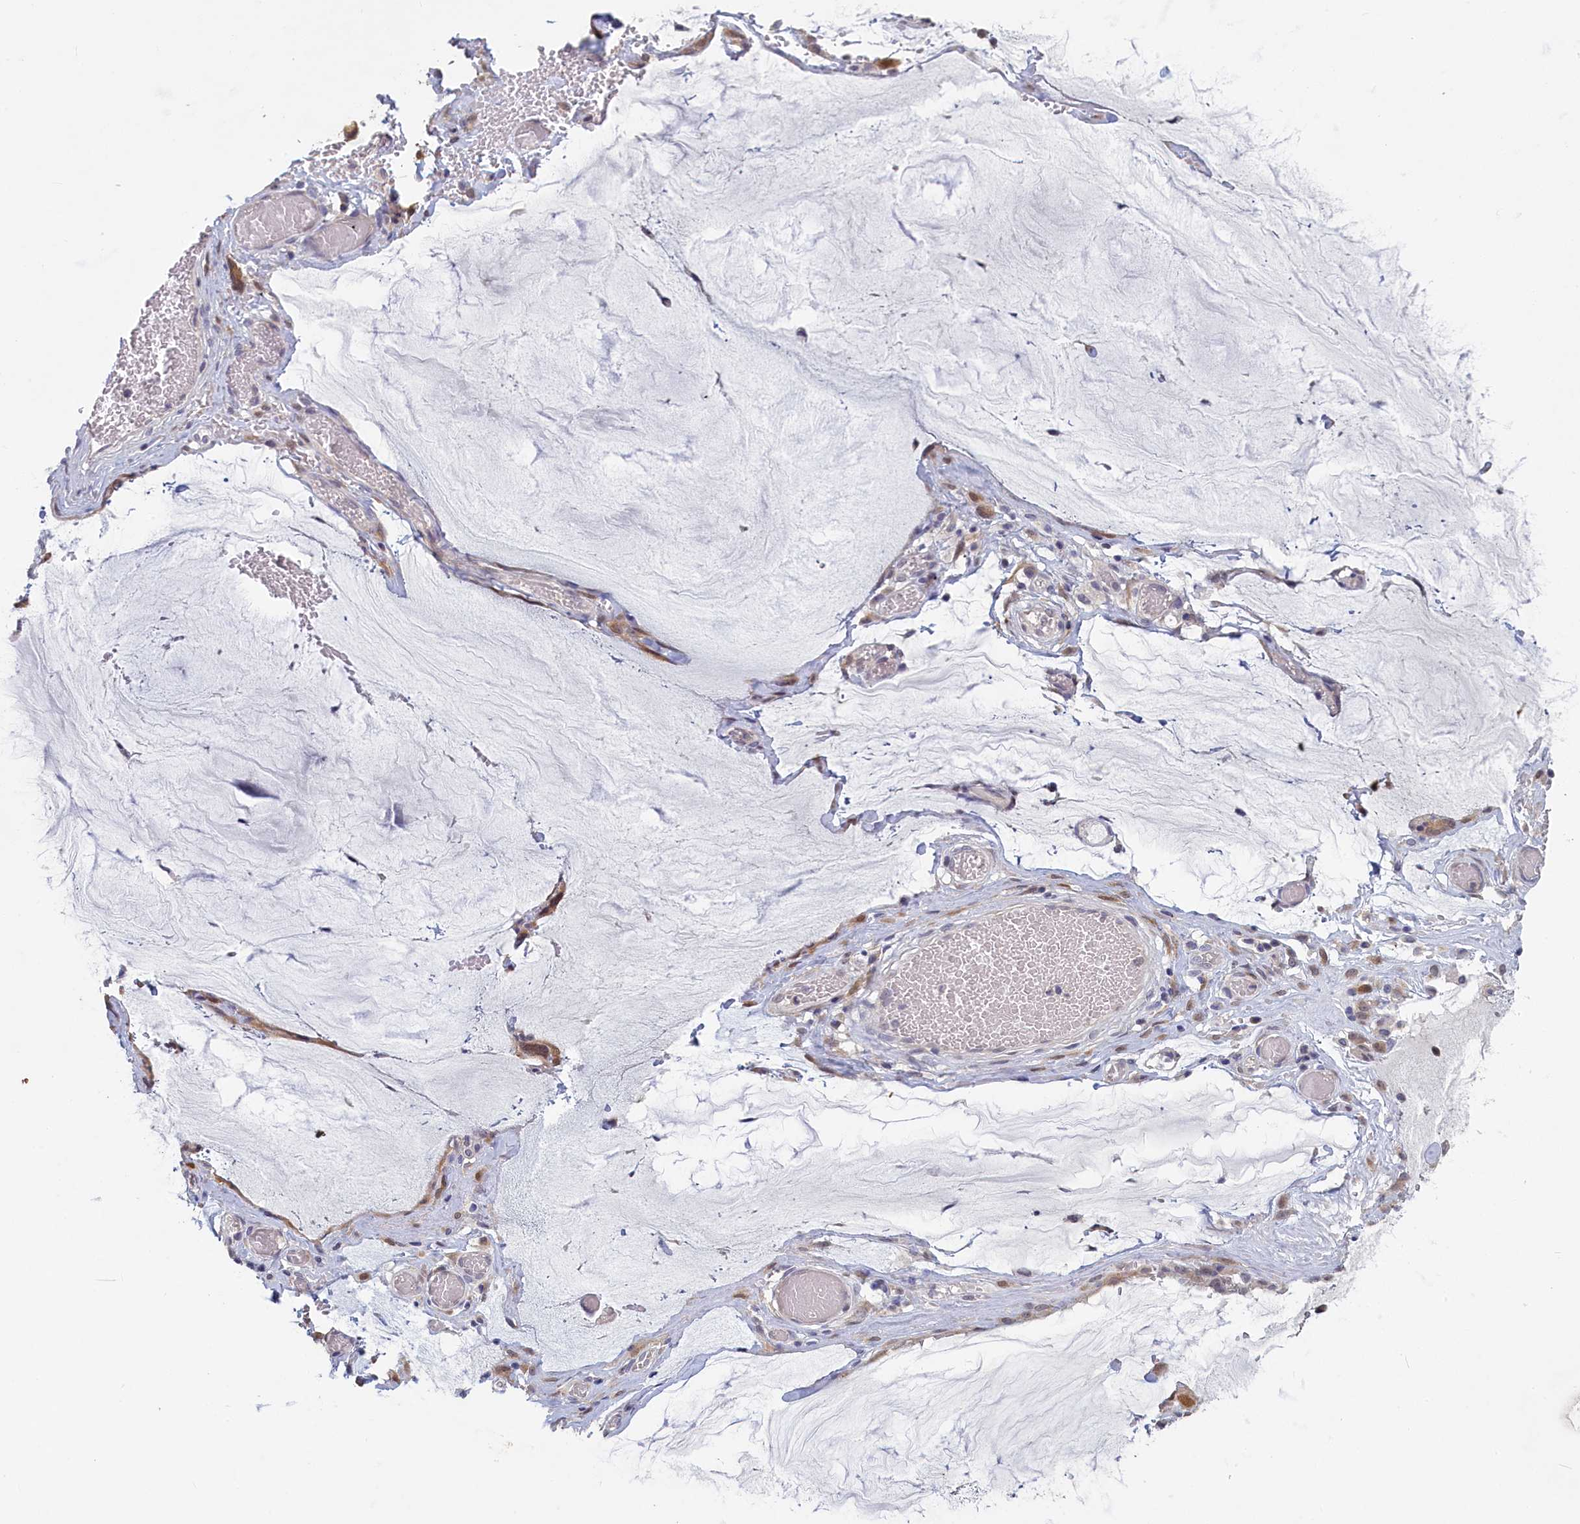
{"staining": {"intensity": "moderate", "quantity": "25%-75%", "location": "cytoplasmic/membranous,nuclear"}, "tissue": "ovarian cancer", "cell_type": "Tumor cells", "image_type": "cancer", "snomed": [{"axis": "morphology", "description": "Cystadenocarcinoma, mucinous, NOS"}, {"axis": "topography", "description": "Ovary"}], "caption": "Protein expression analysis of ovarian cancer (mucinous cystadenocarcinoma) displays moderate cytoplasmic/membranous and nuclear positivity in approximately 25%-75% of tumor cells.", "gene": "UCHL3", "patient": {"sex": "female", "age": 73}}